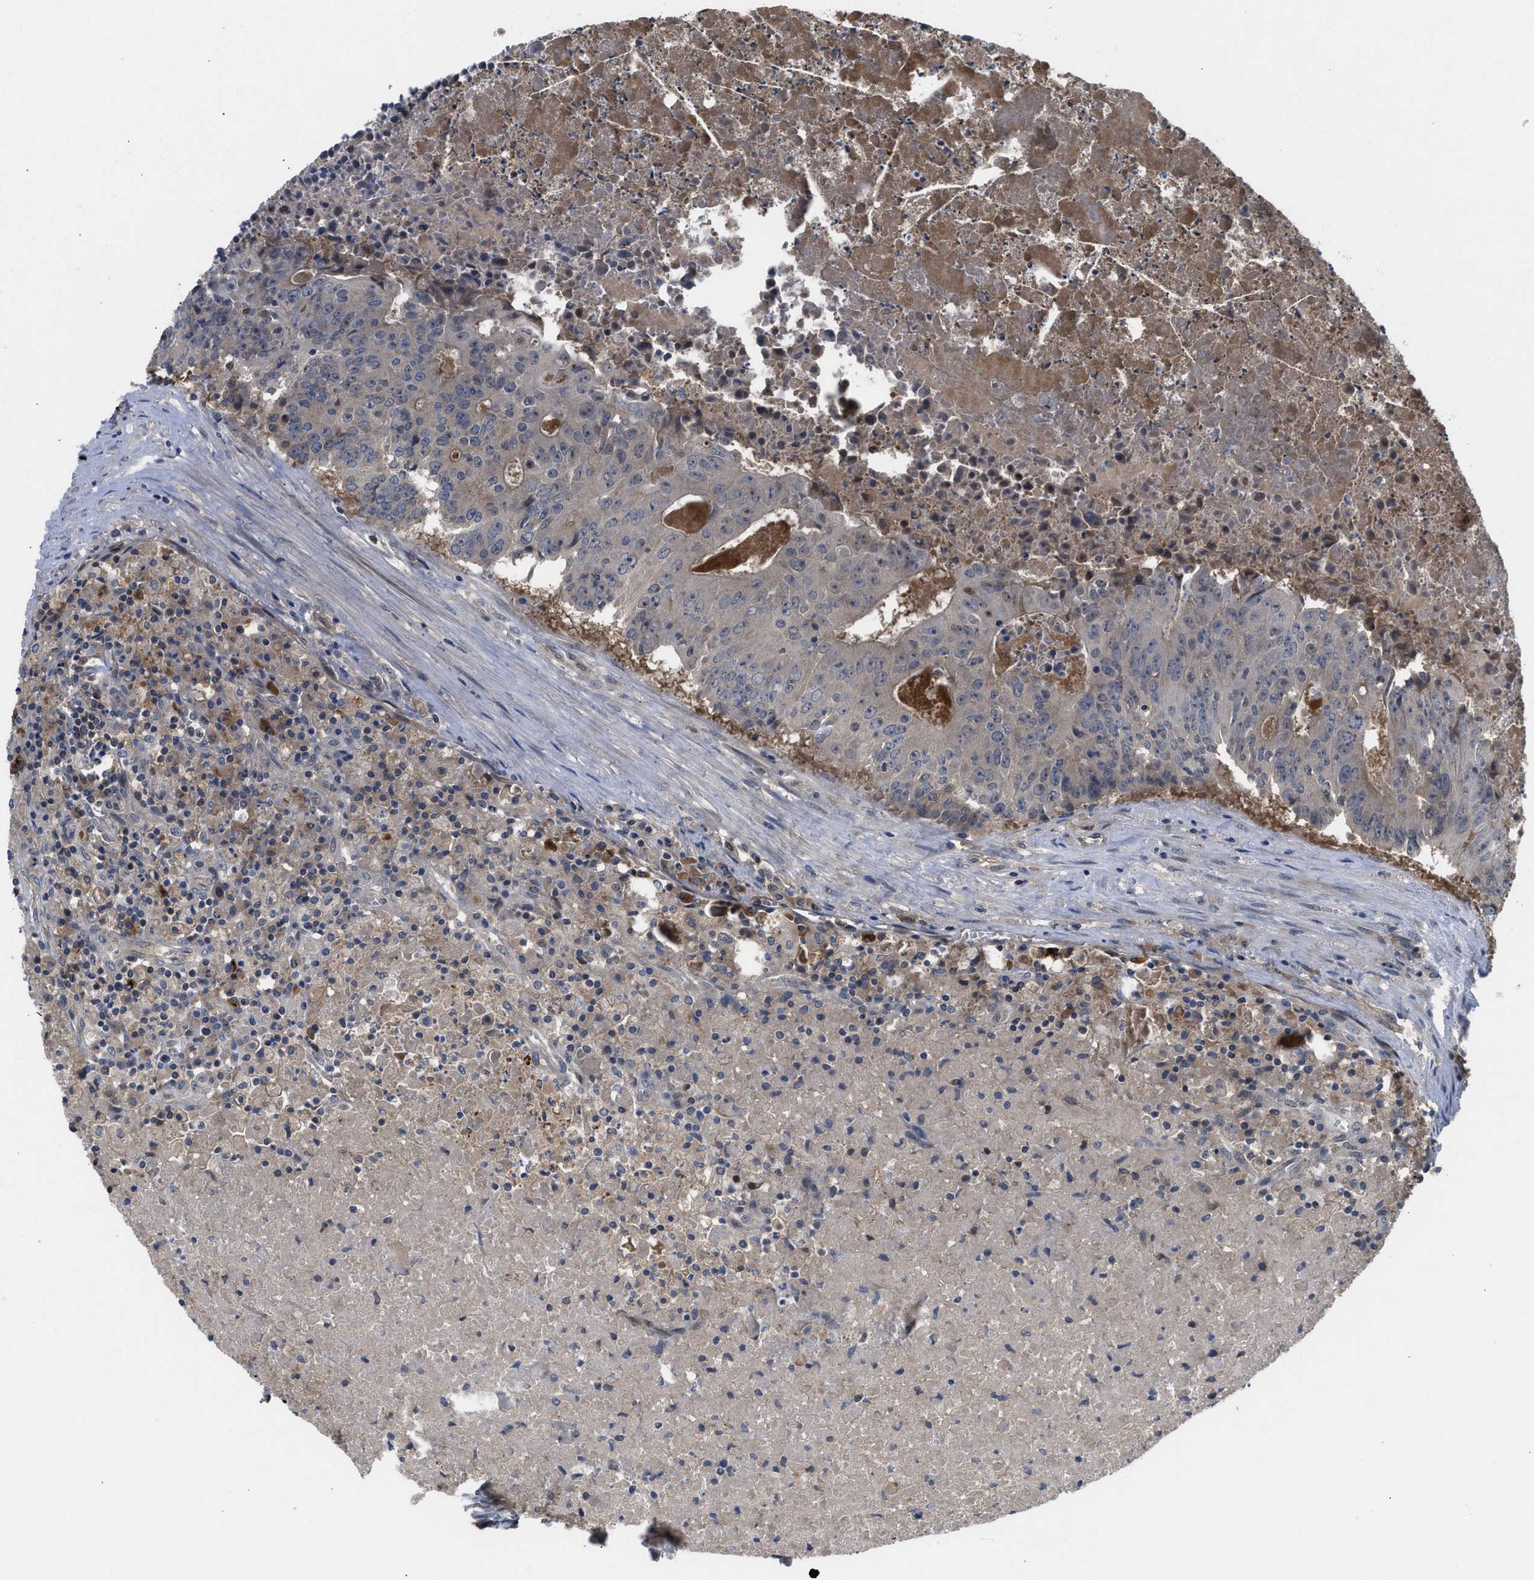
{"staining": {"intensity": "weak", "quantity": "<25%", "location": "cytoplasmic/membranous"}, "tissue": "colorectal cancer", "cell_type": "Tumor cells", "image_type": "cancer", "snomed": [{"axis": "morphology", "description": "Adenocarcinoma, NOS"}, {"axis": "topography", "description": "Colon"}], "caption": "Tumor cells are negative for protein expression in human colorectal cancer (adenocarcinoma). (Immunohistochemistry, brightfield microscopy, high magnification).", "gene": "ZNF251", "patient": {"sex": "male", "age": 87}}